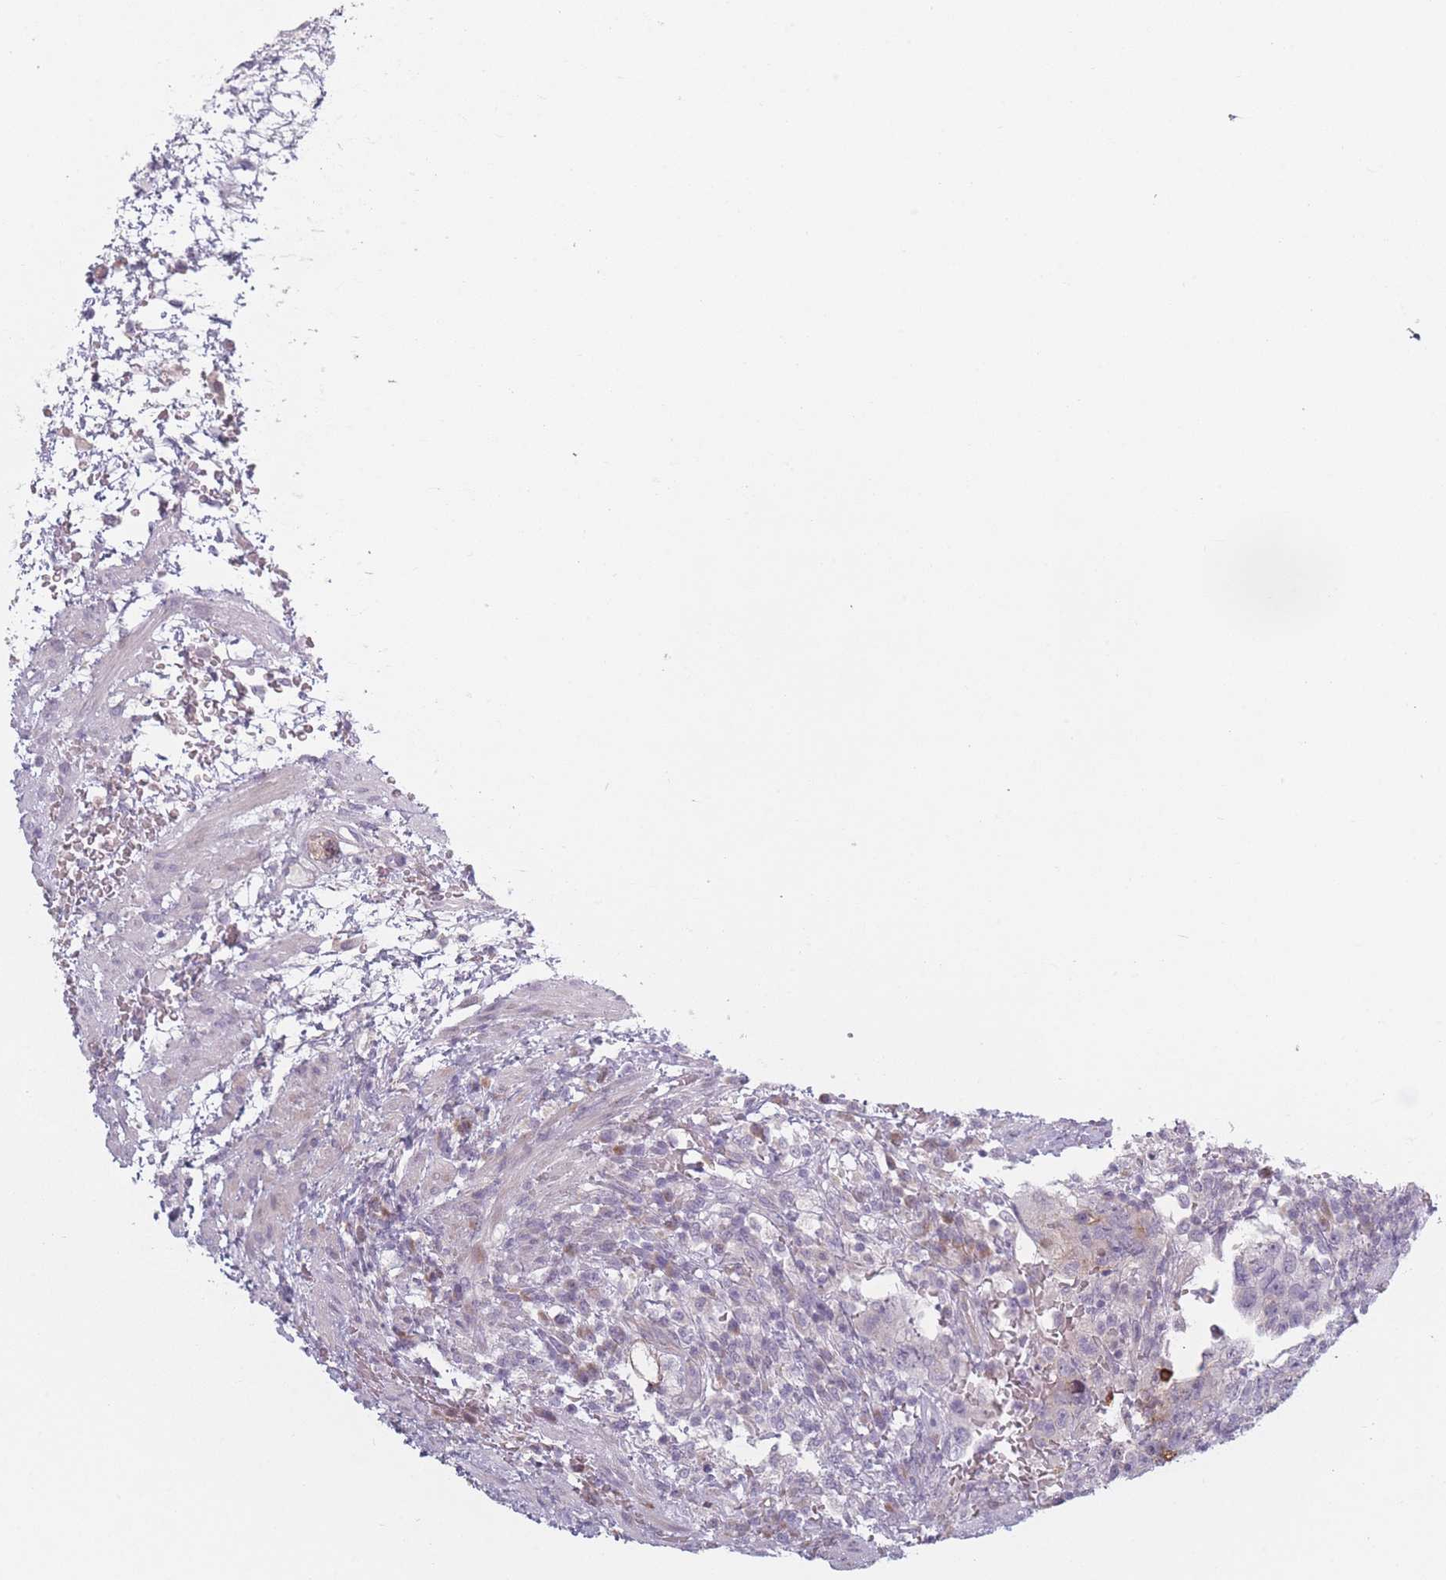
{"staining": {"intensity": "negative", "quantity": "none", "location": "none"}, "tissue": "testis cancer", "cell_type": "Tumor cells", "image_type": "cancer", "snomed": [{"axis": "morphology", "description": "Carcinoma, Embryonal, NOS"}, {"axis": "topography", "description": "Testis"}], "caption": "The histopathology image reveals no staining of tumor cells in testis embryonal carcinoma. The staining is performed using DAB brown chromogen with nuclei counter-stained in using hematoxylin.", "gene": "RASL10B", "patient": {"sex": "male", "age": 26}}